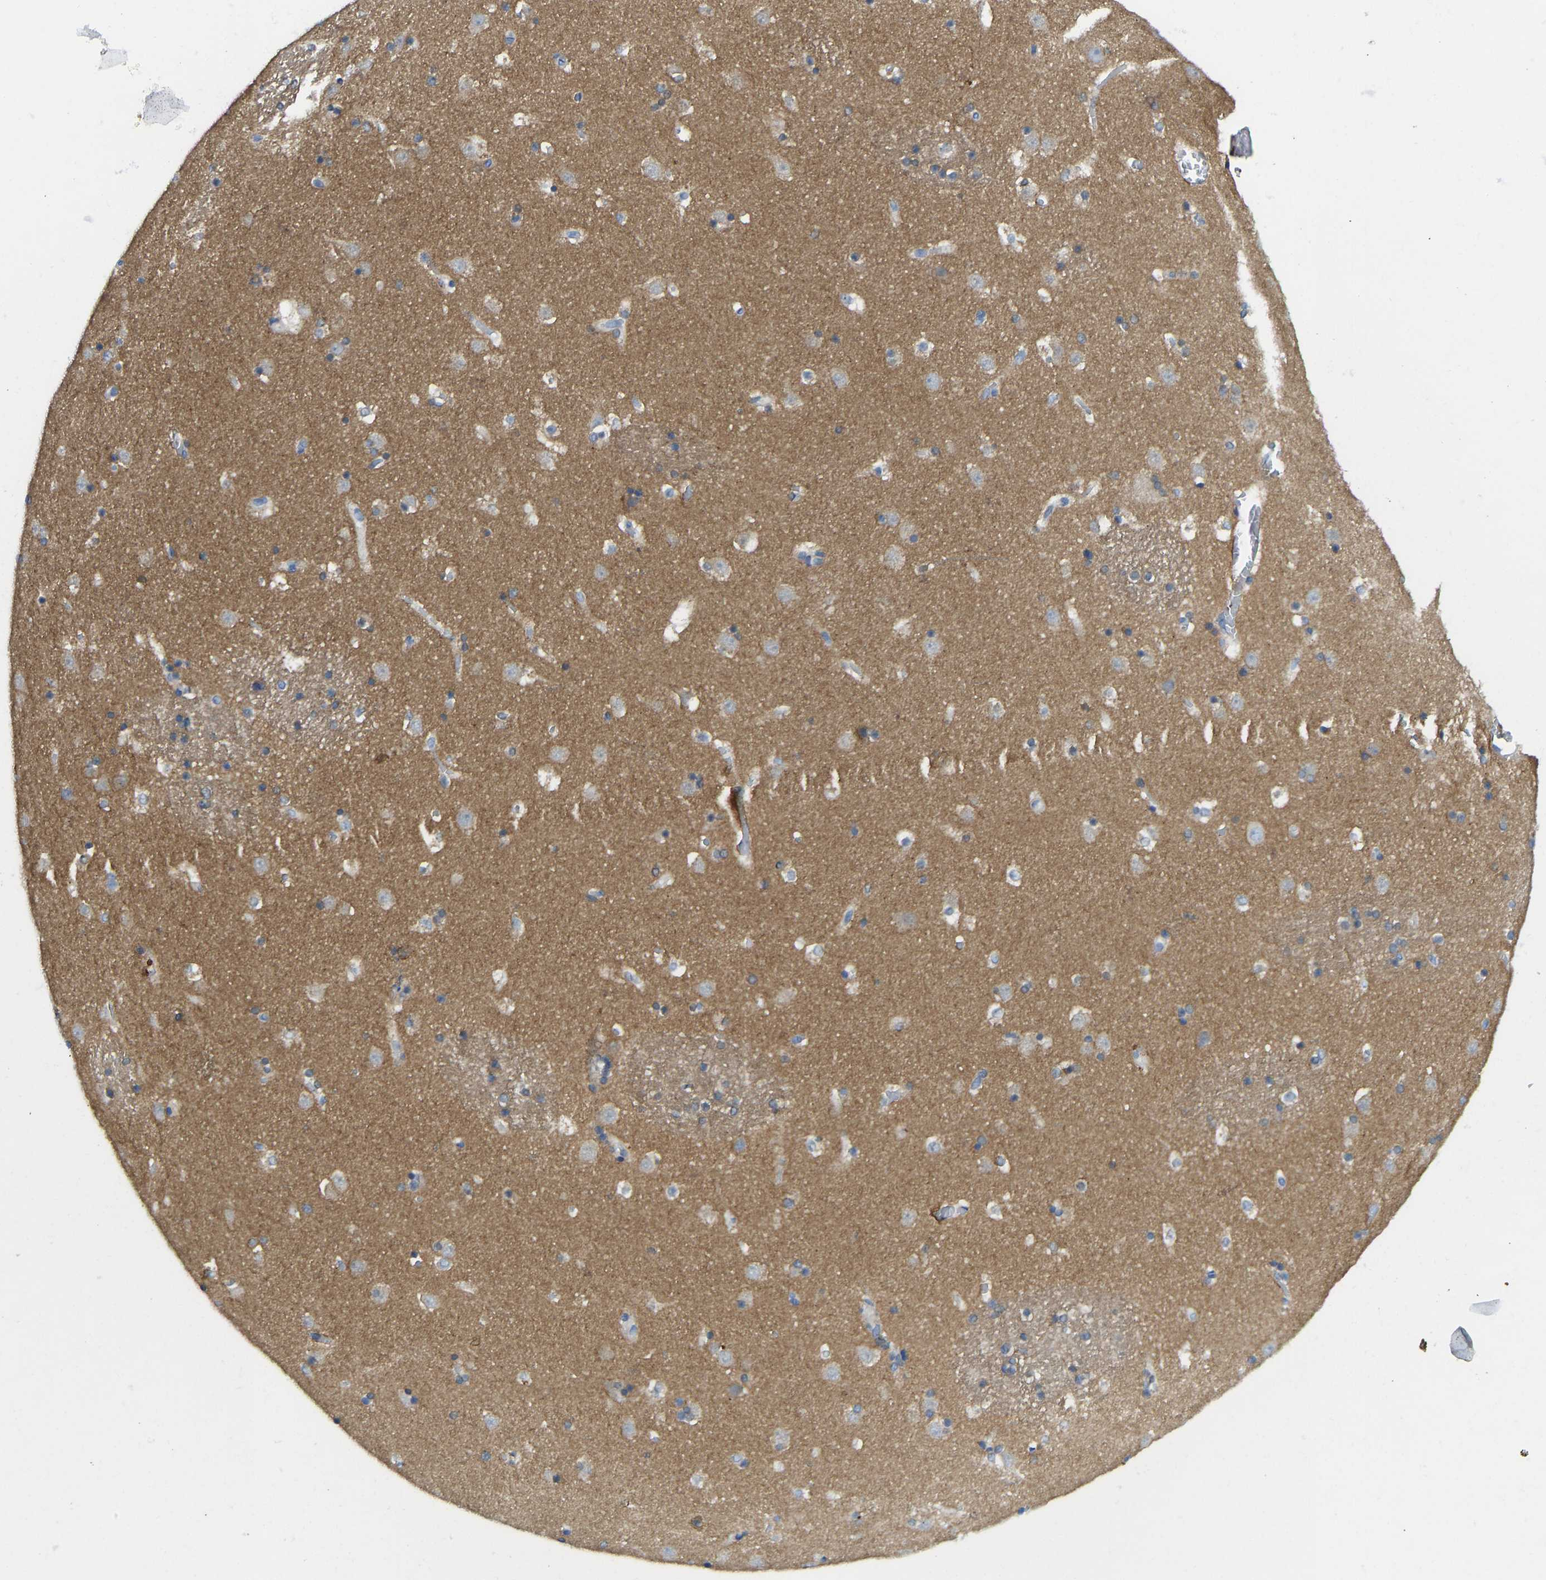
{"staining": {"intensity": "moderate", "quantity": "<25%", "location": "cytoplasmic/membranous"}, "tissue": "caudate", "cell_type": "Glial cells", "image_type": "normal", "snomed": [{"axis": "morphology", "description": "Normal tissue, NOS"}, {"axis": "topography", "description": "Lateral ventricle wall"}], "caption": "Protein expression analysis of normal human caudate reveals moderate cytoplasmic/membranous staining in about <25% of glial cells. Using DAB (3,3'-diaminobenzidine) (brown) and hematoxylin (blue) stains, captured at high magnification using brightfield microscopy.", "gene": "NDRG3", "patient": {"sex": "male", "age": 45}}